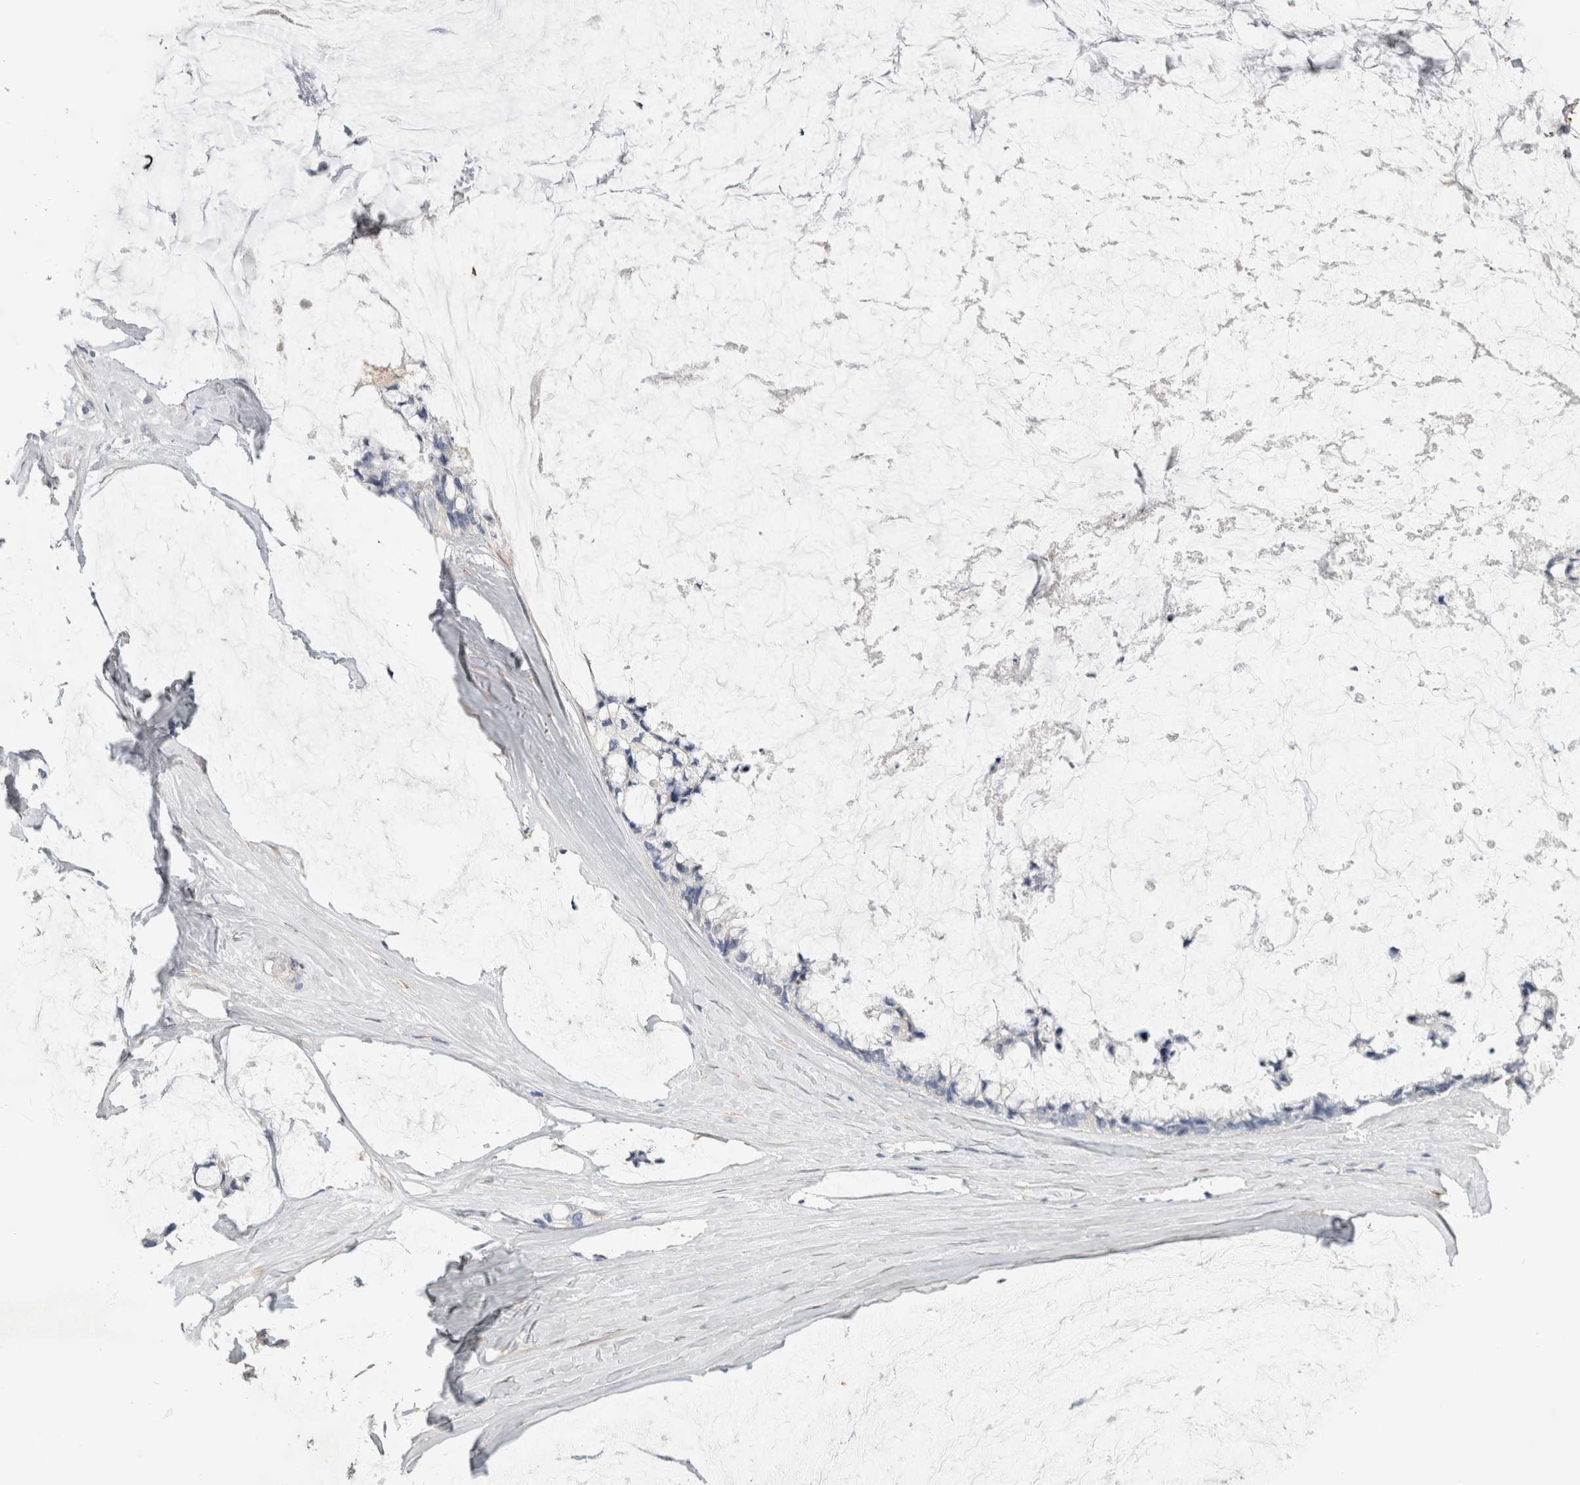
{"staining": {"intensity": "negative", "quantity": "none", "location": "none"}, "tissue": "ovarian cancer", "cell_type": "Tumor cells", "image_type": "cancer", "snomed": [{"axis": "morphology", "description": "Cystadenocarcinoma, mucinous, NOS"}, {"axis": "topography", "description": "Ovary"}], "caption": "Immunohistochemical staining of mucinous cystadenocarcinoma (ovarian) reveals no significant staining in tumor cells. The staining is performed using DAB (3,3'-diaminobenzidine) brown chromogen with nuclei counter-stained in using hematoxylin.", "gene": "PGM1", "patient": {"sex": "female", "age": 39}}